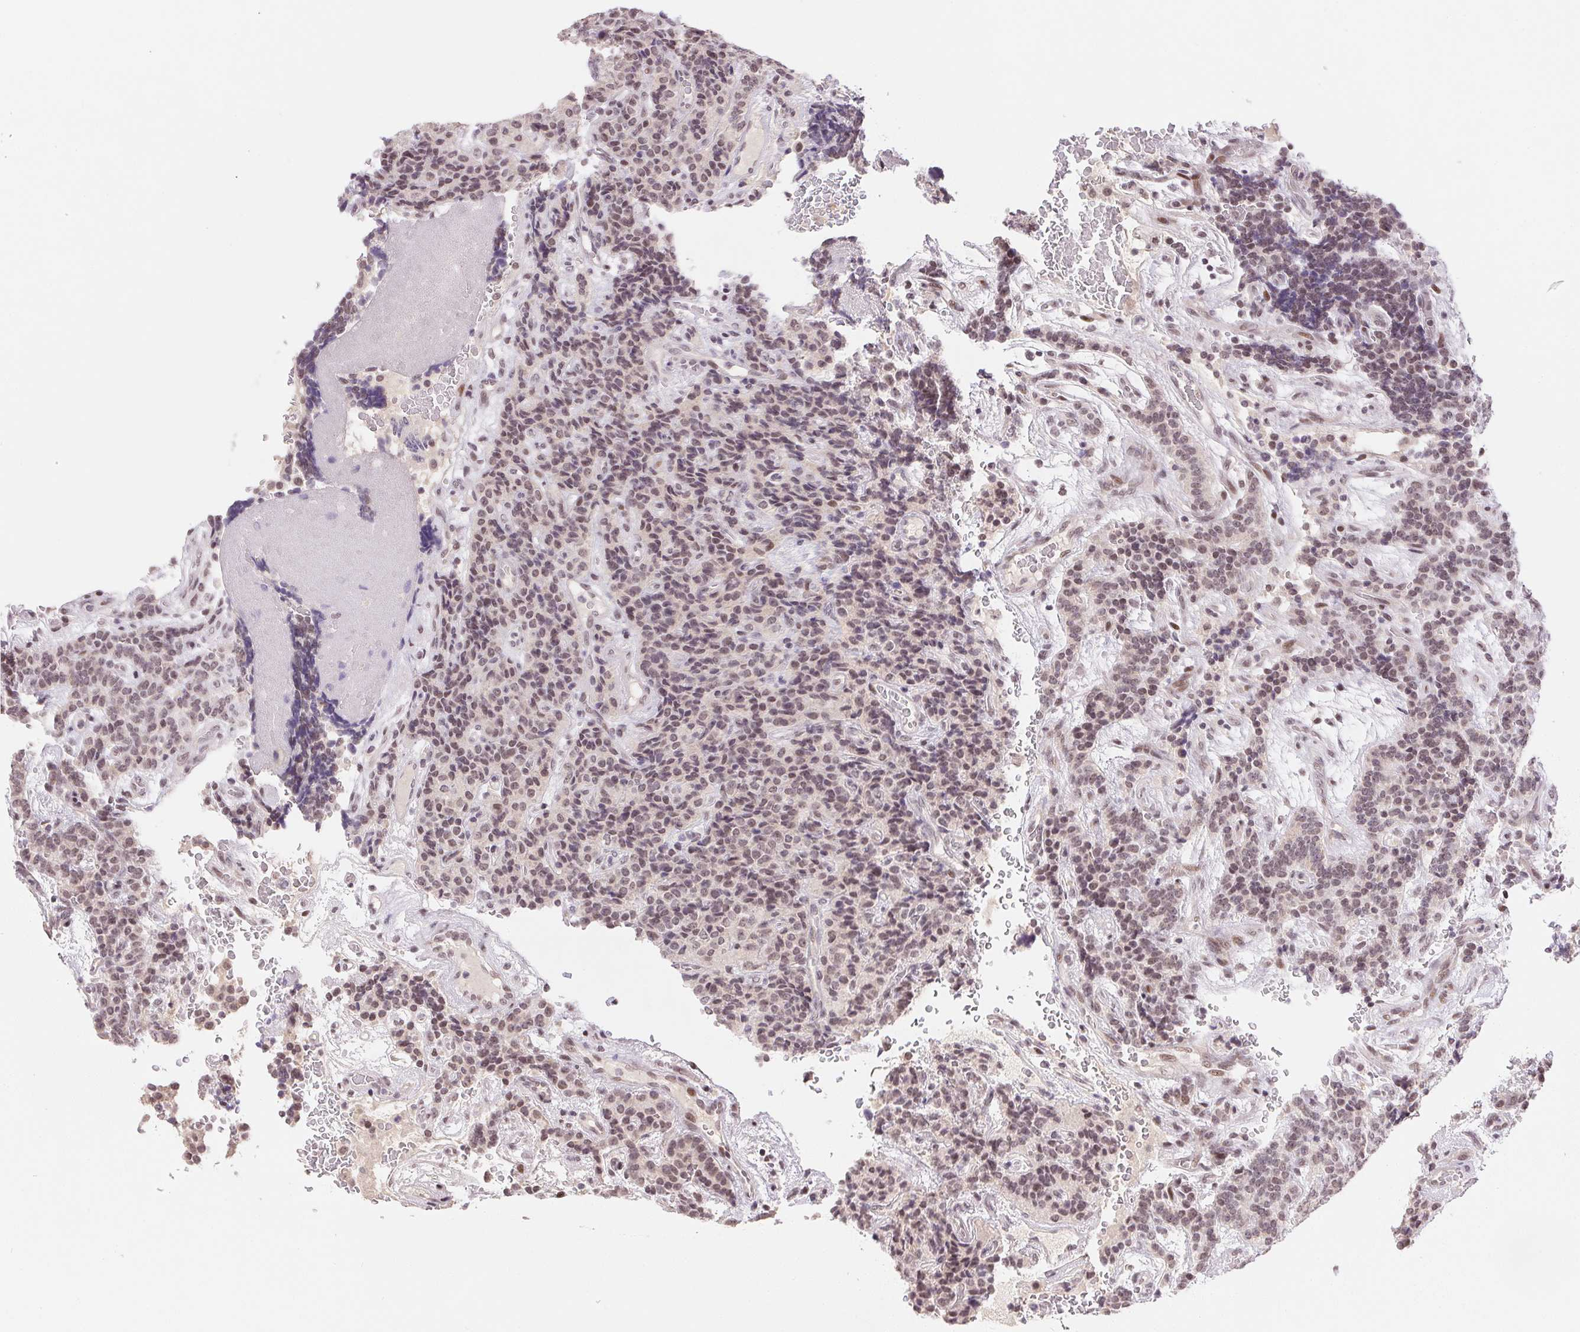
{"staining": {"intensity": "moderate", "quantity": ">75%", "location": "nuclear"}, "tissue": "carcinoid", "cell_type": "Tumor cells", "image_type": "cancer", "snomed": [{"axis": "morphology", "description": "Carcinoid, malignant, NOS"}, {"axis": "topography", "description": "Pancreas"}], "caption": "Immunohistochemistry image of carcinoid stained for a protein (brown), which reveals medium levels of moderate nuclear positivity in about >75% of tumor cells.", "gene": "KDM4D", "patient": {"sex": "male", "age": 36}}